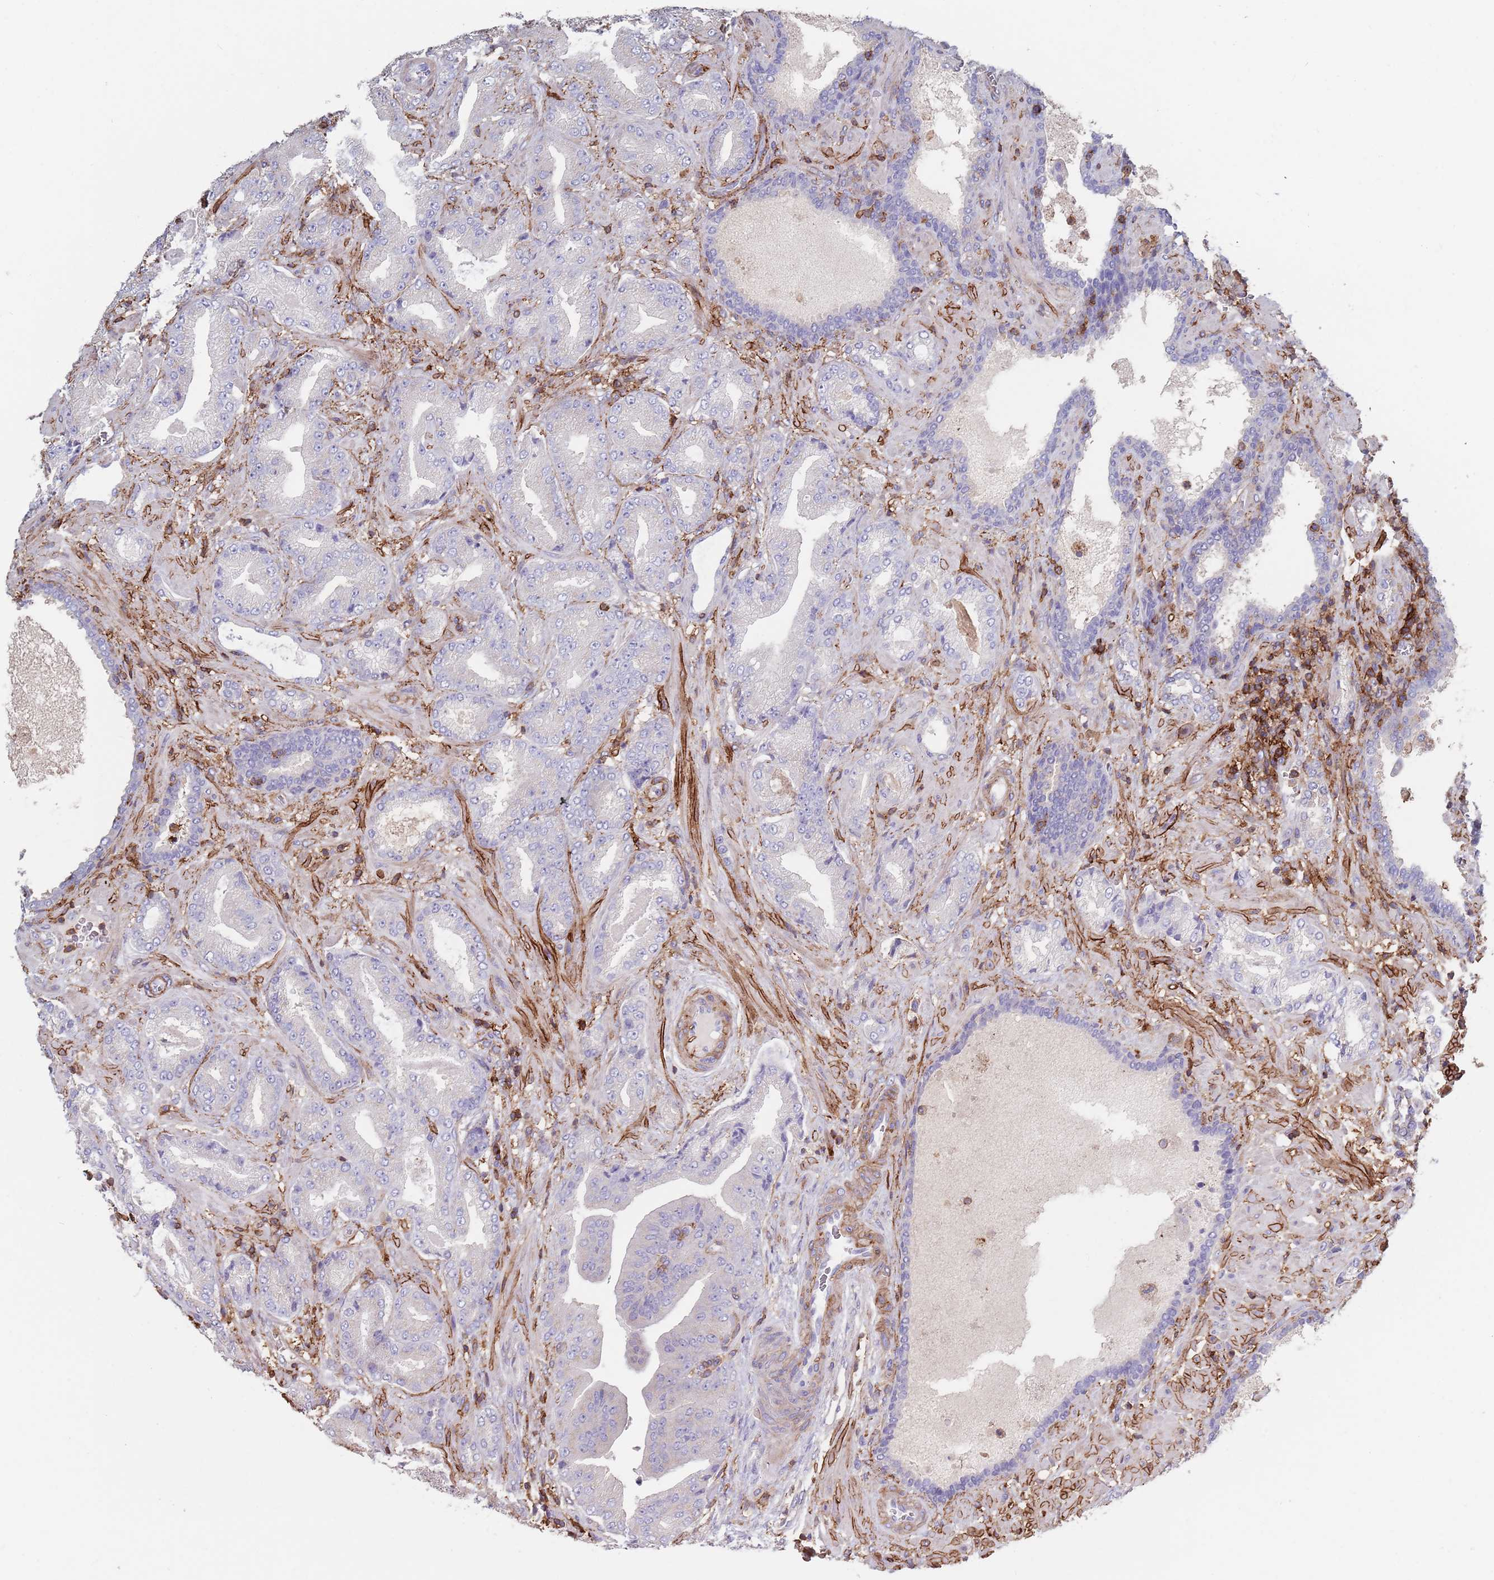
{"staining": {"intensity": "negative", "quantity": "none", "location": "none"}, "tissue": "prostate cancer", "cell_type": "Tumor cells", "image_type": "cancer", "snomed": [{"axis": "morphology", "description": "Adenocarcinoma, High grade"}, {"axis": "topography", "description": "Prostate"}], "caption": "Image shows no protein staining in tumor cells of prostate cancer tissue. (Stains: DAB (3,3'-diaminobenzidine) immunohistochemistry with hematoxylin counter stain, Microscopy: brightfield microscopy at high magnification).", "gene": "RNF144A", "patient": {"sex": "male", "age": 68}}